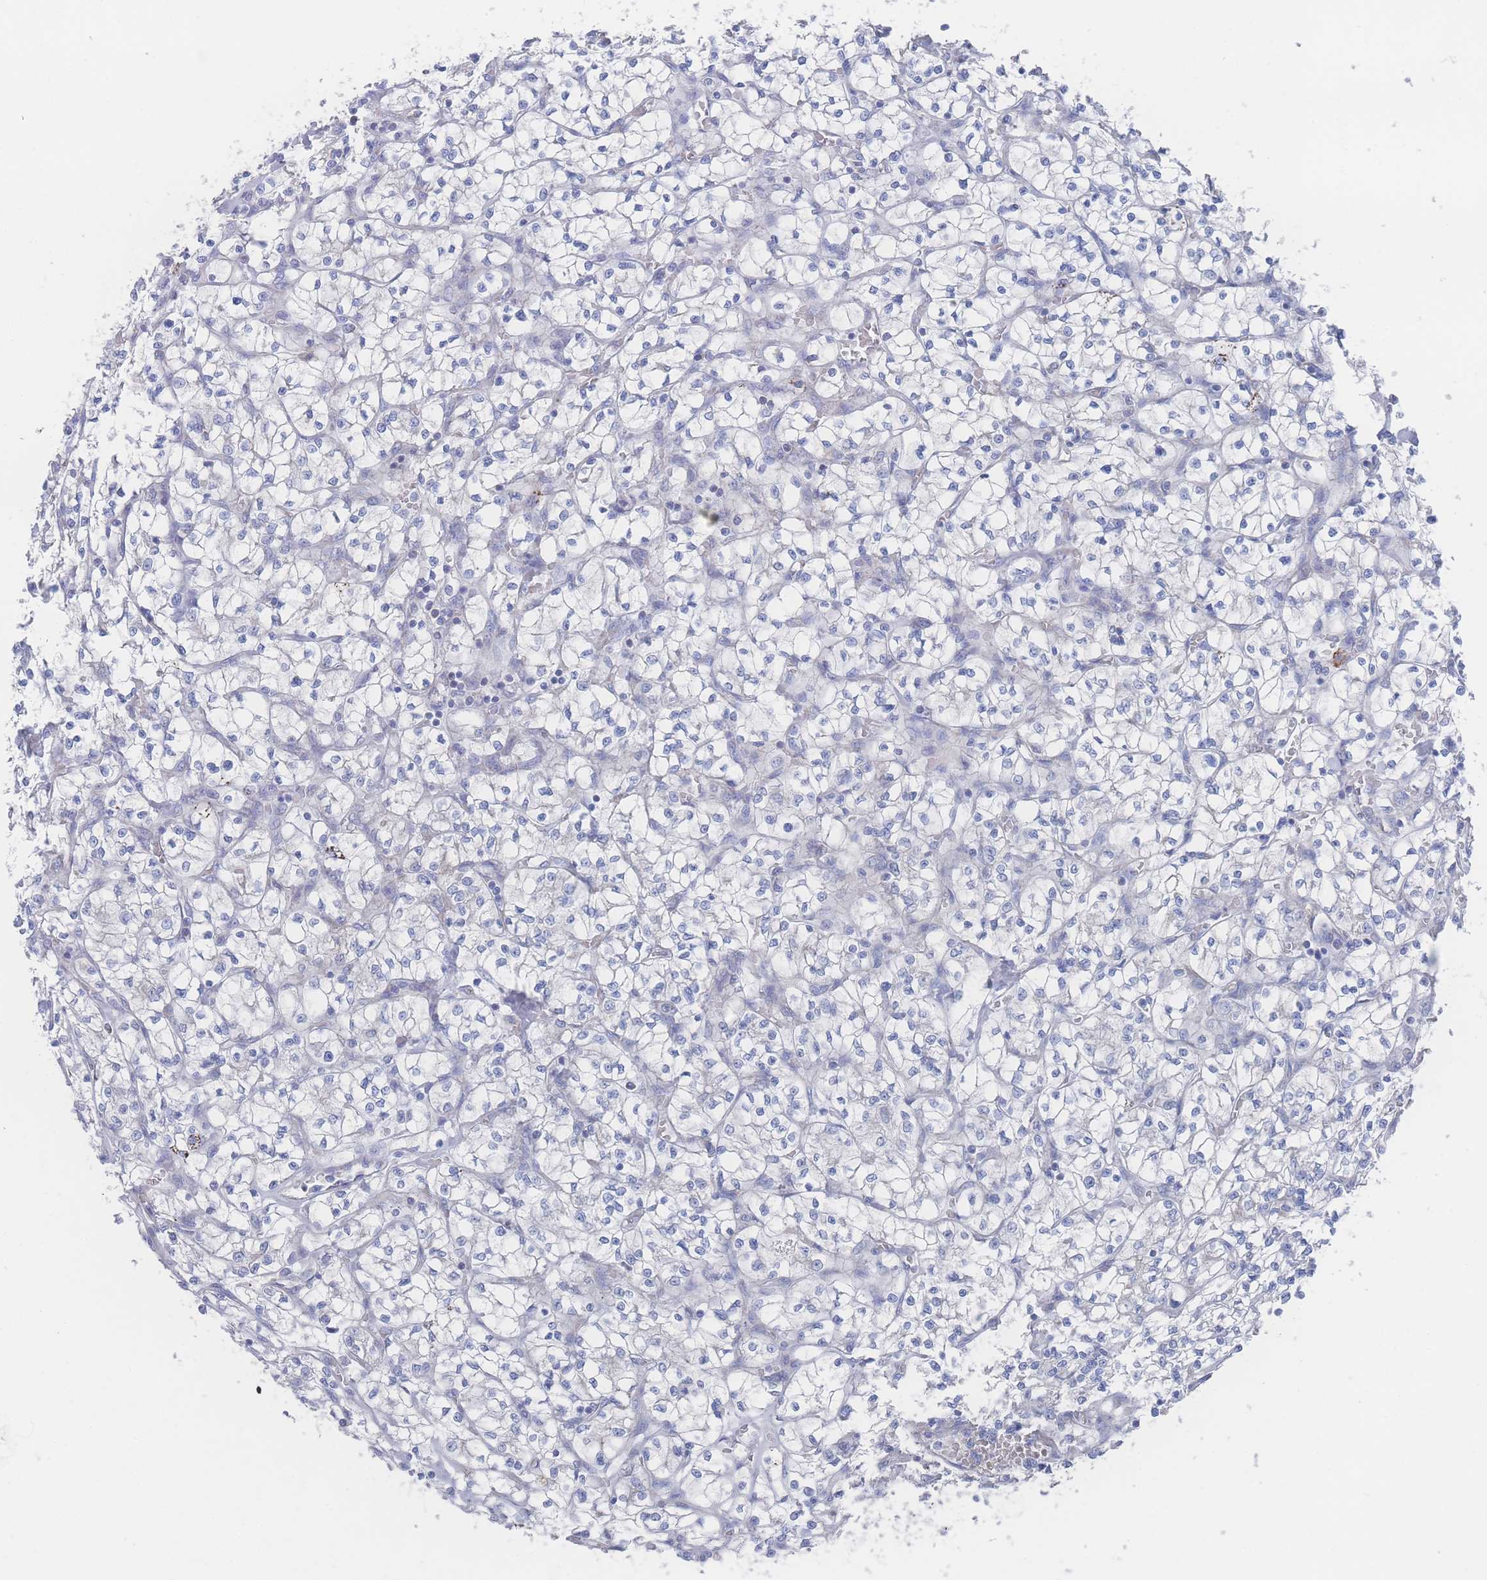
{"staining": {"intensity": "negative", "quantity": "none", "location": "none"}, "tissue": "renal cancer", "cell_type": "Tumor cells", "image_type": "cancer", "snomed": [{"axis": "morphology", "description": "Adenocarcinoma, NOS"}, {"axis": "topography", "description": "Kidney"}], "caption": "Renal cancer stained for a protein using immunohistochemistry (IHC) reveals no expression tumor cells.", "gene": "SNPH", "patient": {"sex": "female", "age": 64}}